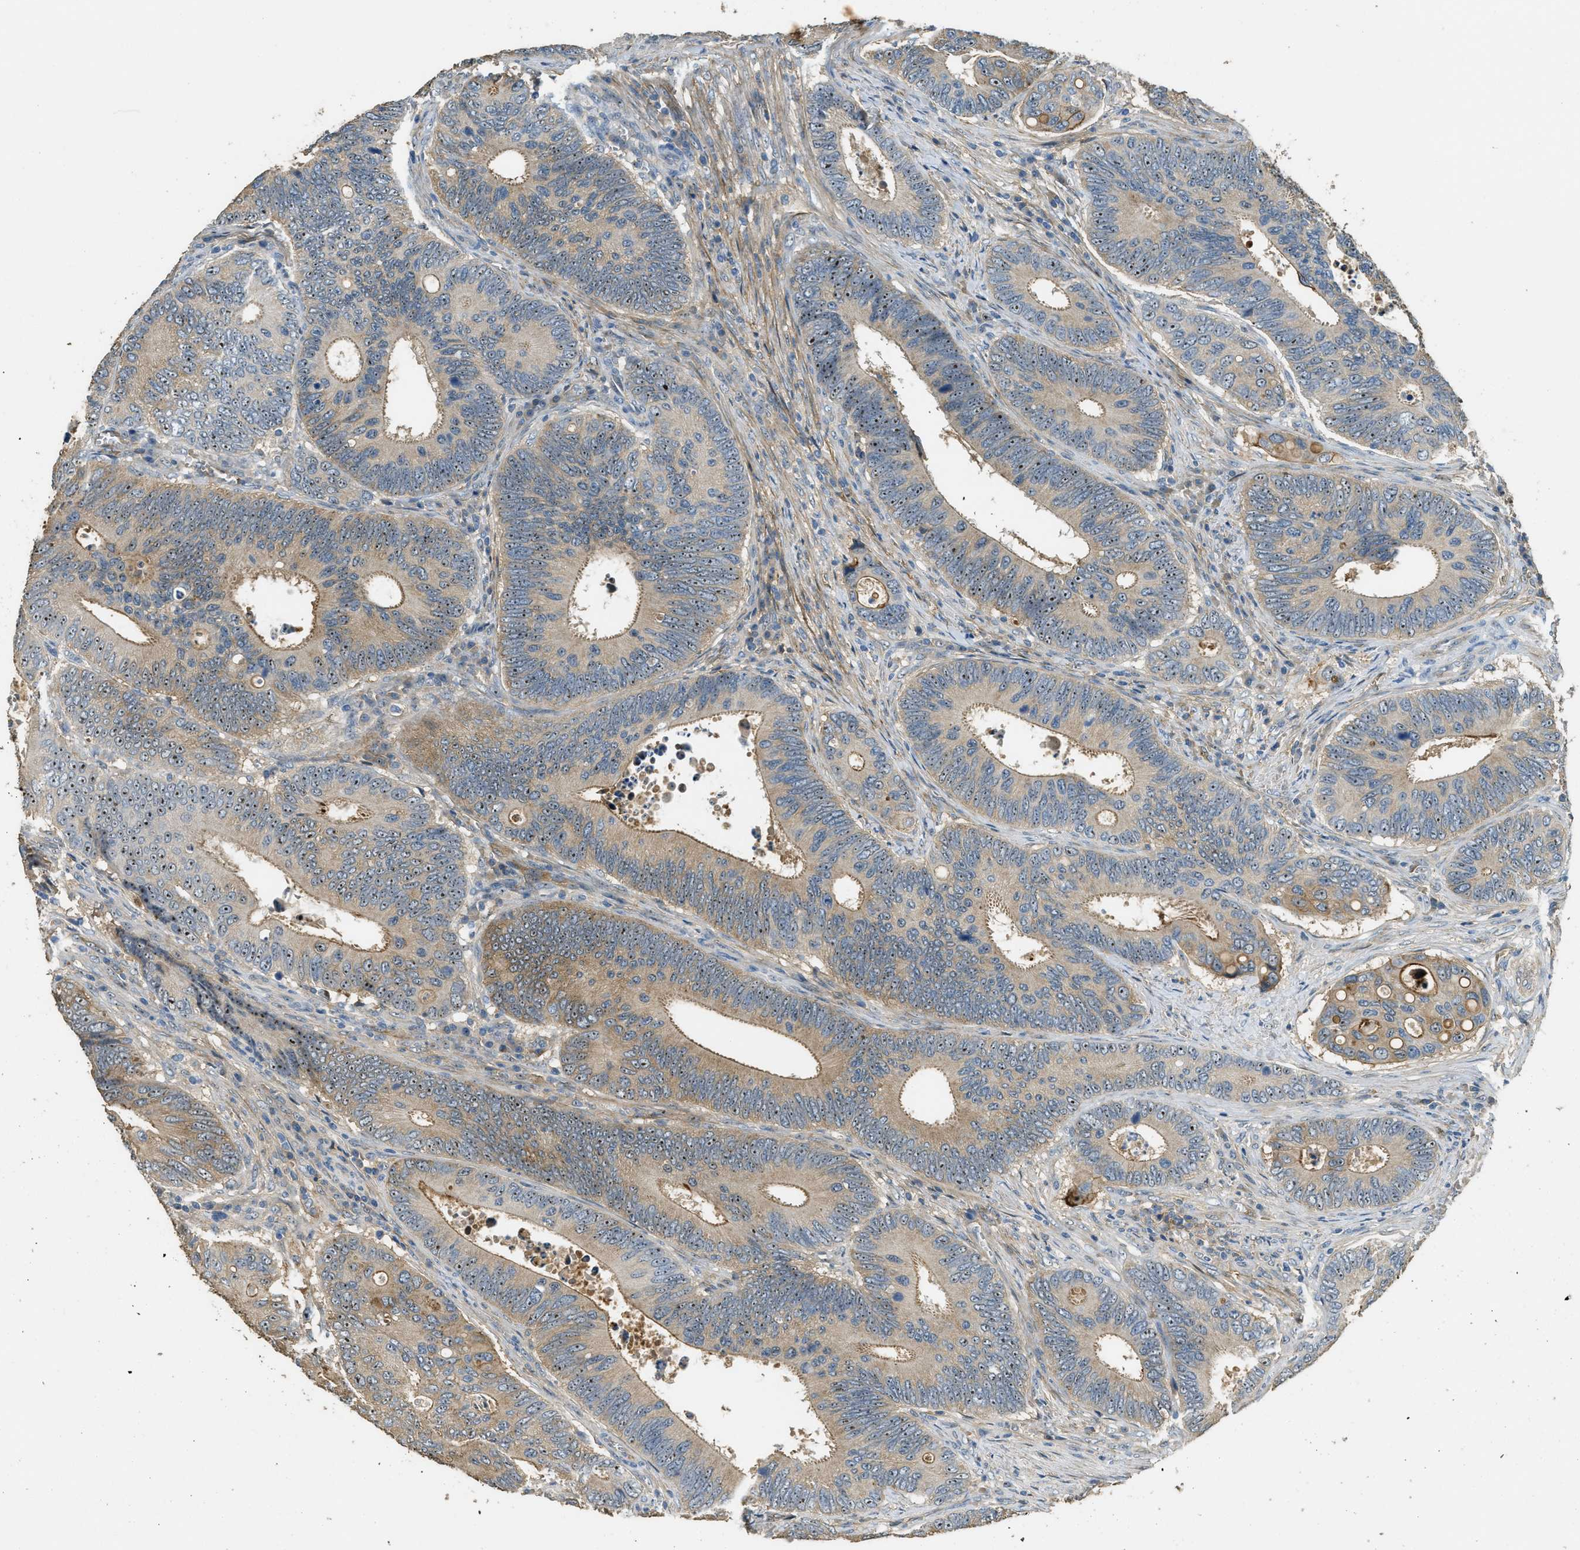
{"staining": {"intensity": "weak", "quantity": ">75%", "location": "cytoplasmic/membranous,nuclear"}, "tissue": "colorectal cancer", "cell_type": "Tumor cells", "image_type": "cancer", "snomed": [{"axis": "morphology", "description": "Inflammation, NOS"}, {"axis": "morphology", "description": "Adenocarcinoma, NOS"}, {"axis": "topography", "description": "Colon"}], "caption": "Protein staining by immunohistochemistry (IHC) exhibits weak cytoplasmic/membranous and nuclear expression in approximately >75% of tumor cells in colorectal cancer.", "gene": "OSMR", "patient": {"sex": "male", "age": 72}}